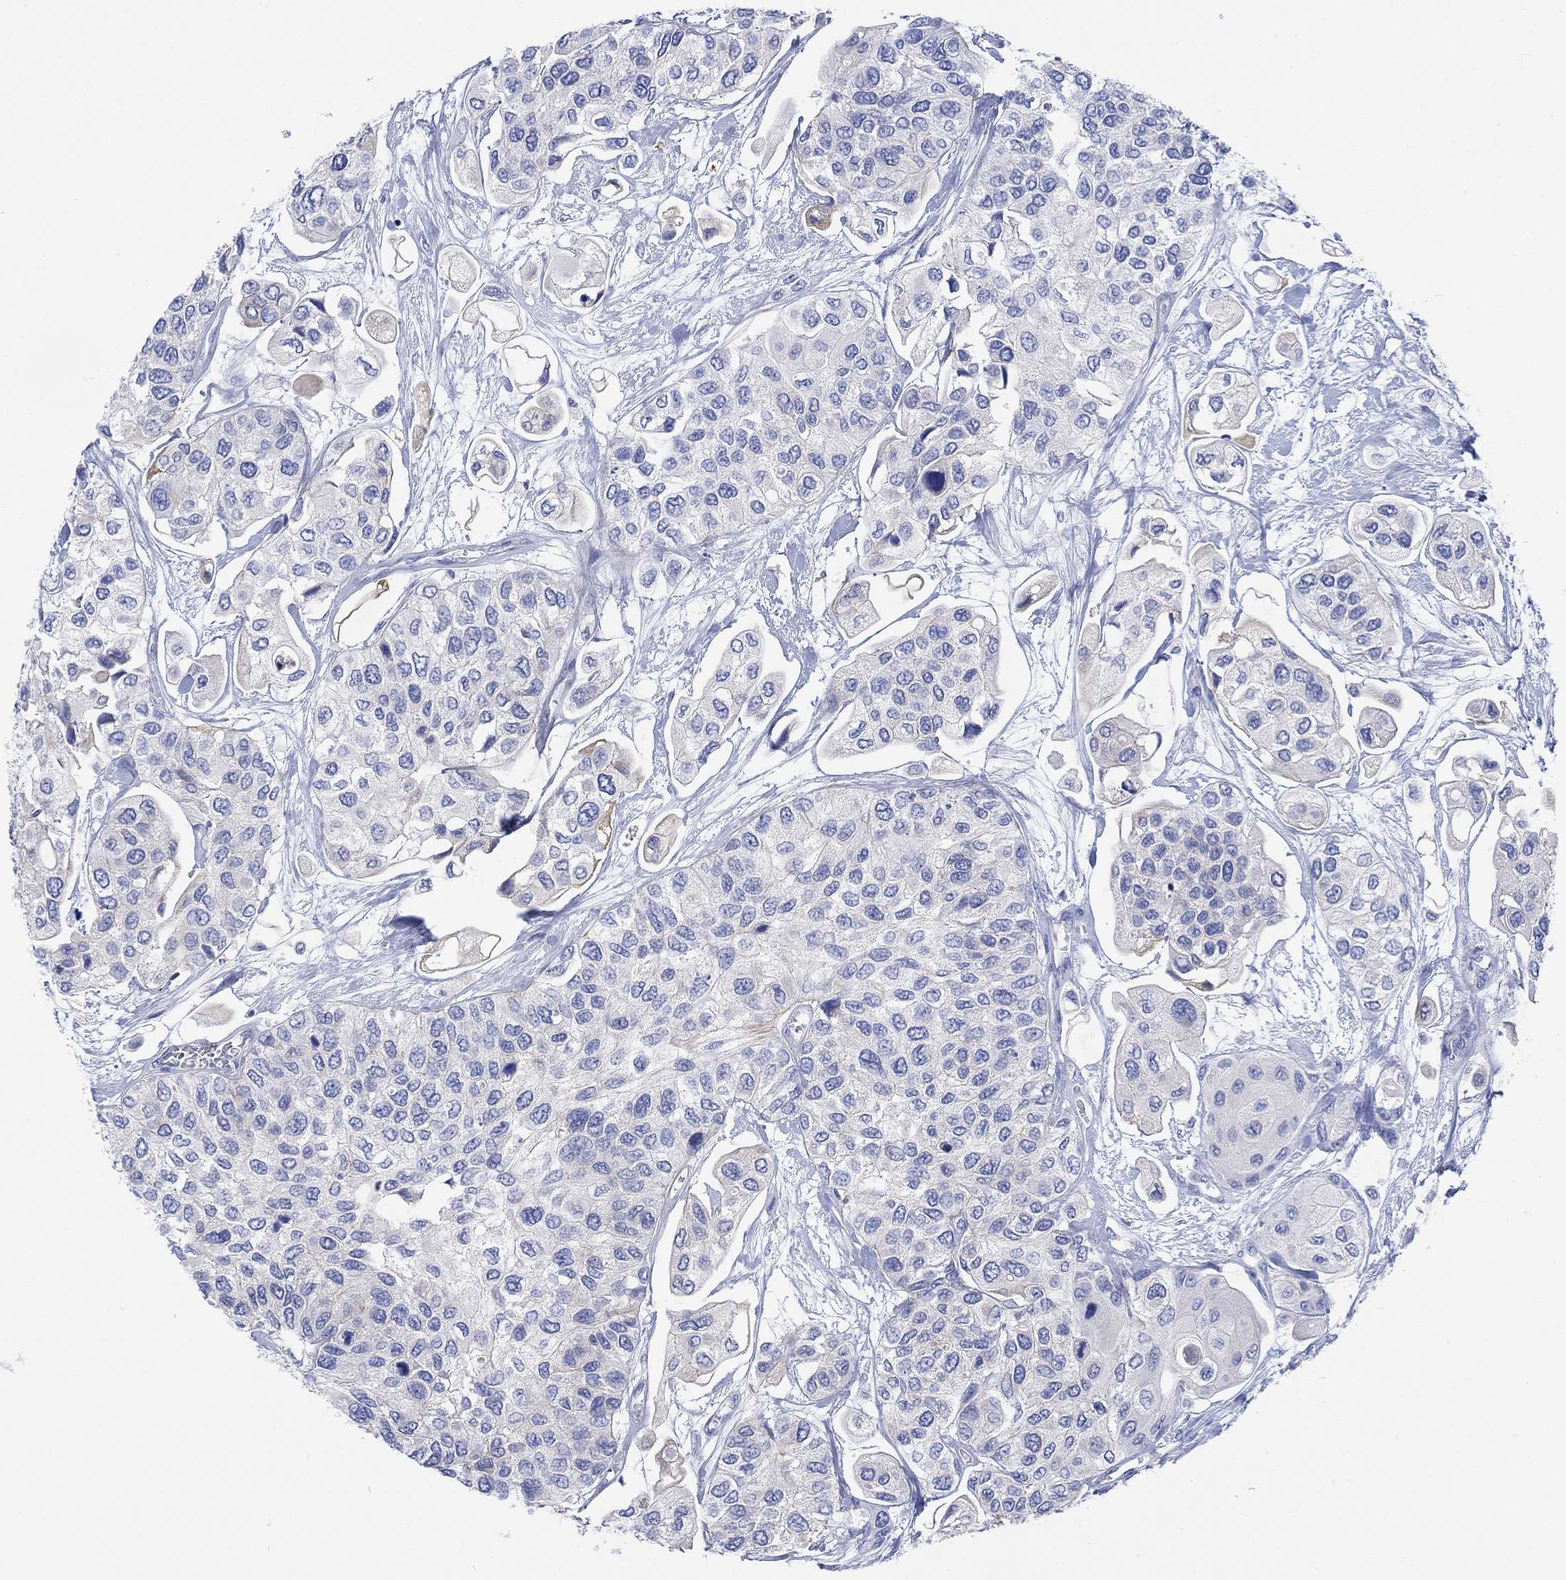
{"staining": {"intensity": "negative", "quantity": "none", "location": "none"}, "tissue": "urothelial cancer", "cell_type": "Tumor cells", "image_type": "cancer", "snomed": [{"axis": "morphology", "description": "Urothelial carcinoma, High grade"}, {"axis": "topography", "description": "Urinary bladder"}], "caption": "Tumor cells show no significant positivity in urothelial cancer.", "gene": "REEP6", "patient": {"sex": "male", "age": 77}}